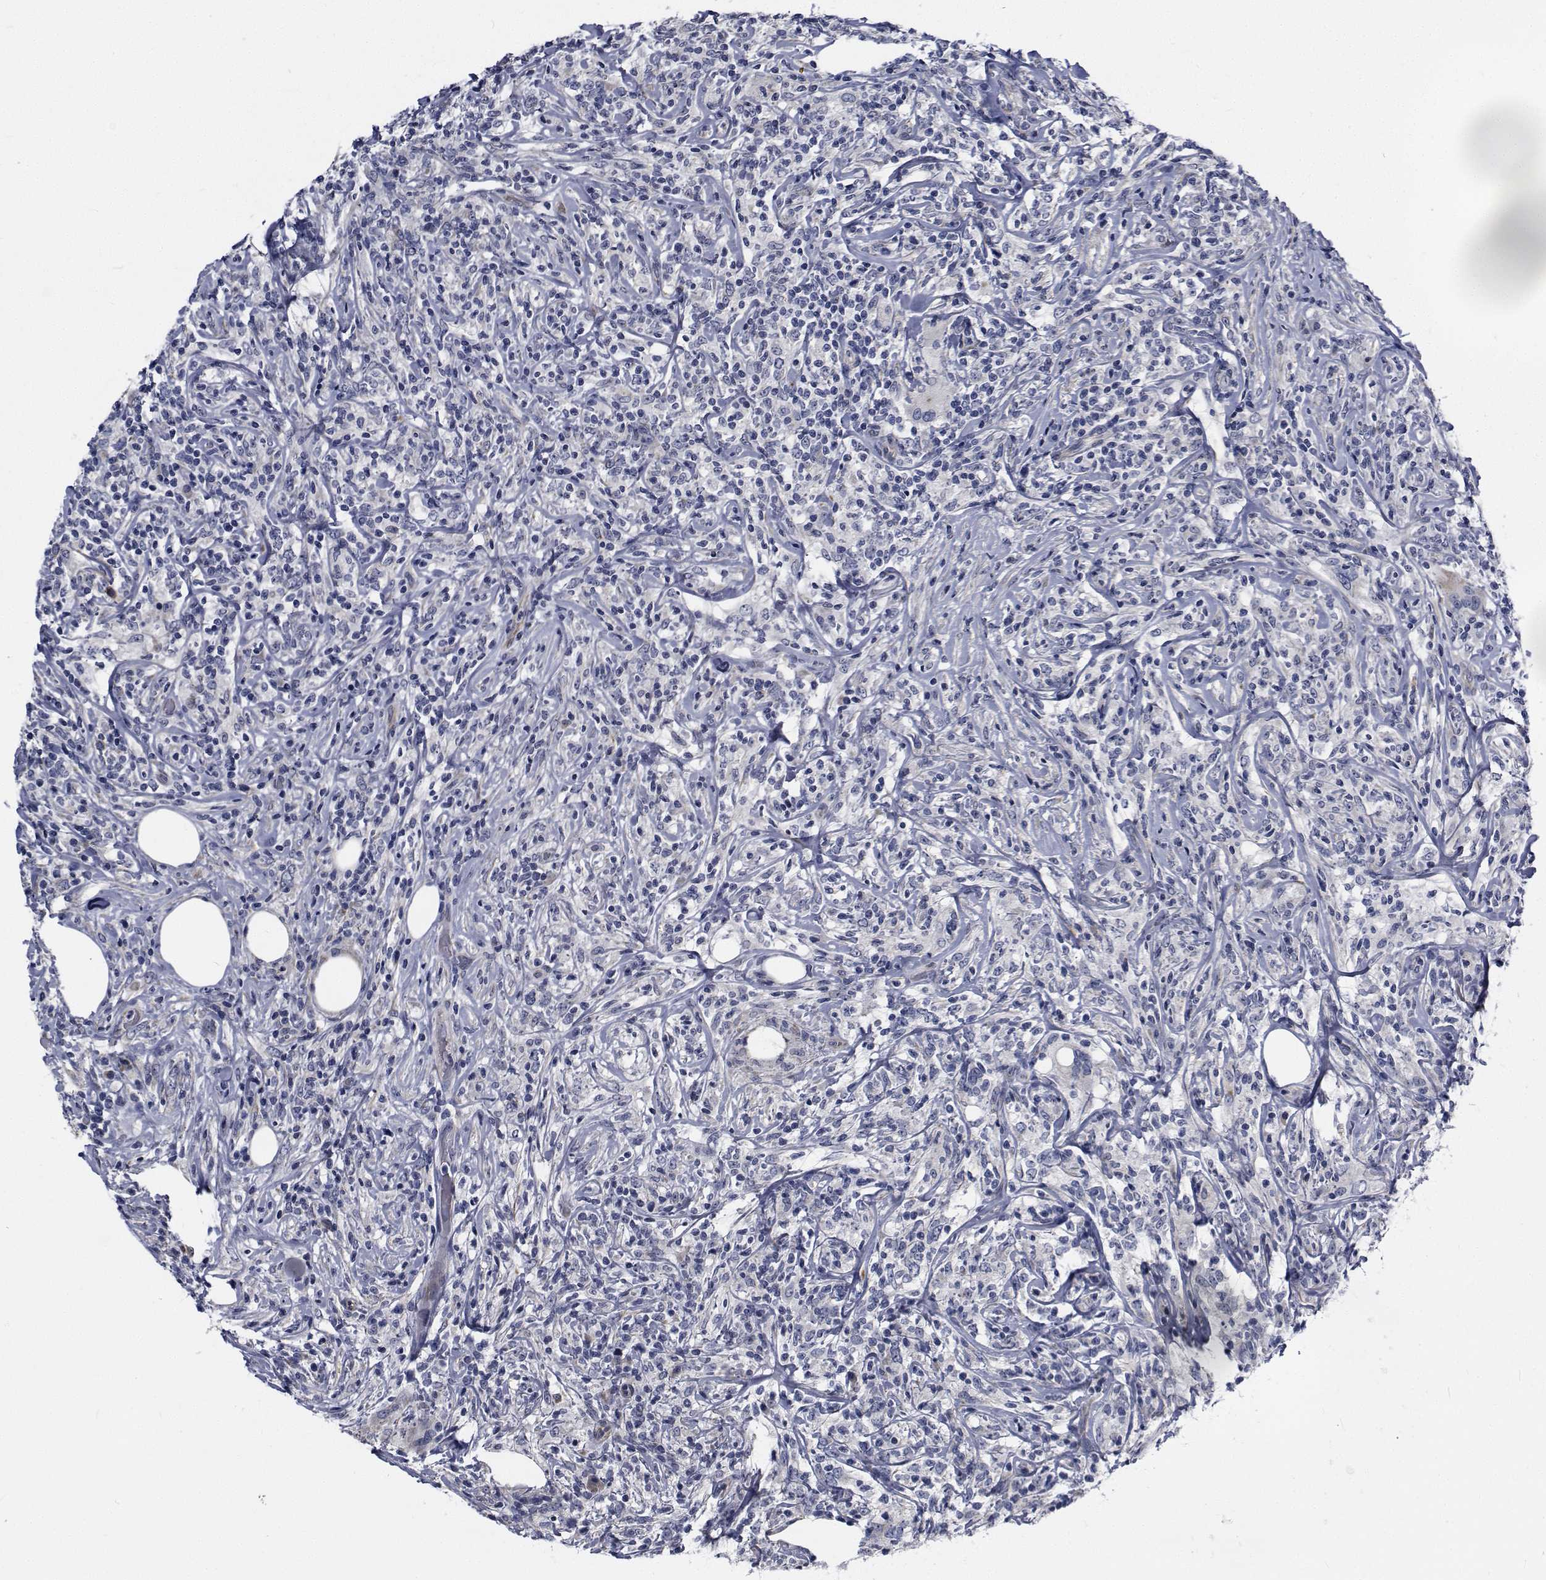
{"staining": {"intensity": "negative", "quantity": "none", "location": "none"}, "tissue": "lymphoma", "cell_type": "Tumor cells", "image_type": "cancer", "snomed": [{"axis": "morphology", "description": "Malignant lymphoma, non-Hodgkin's type, High grade"}, {"axis": "topography", "description": "Lymph node"}], "caption": "The histopathology image demonstrates no significant positivity in tumor cells of lymphoma. The staining is performed using DAB brown chromogen with nuclei counter-stained in using hematoxylin.", "gene": "TTBK1", "patient": {"sex": "female", "age": 84}}